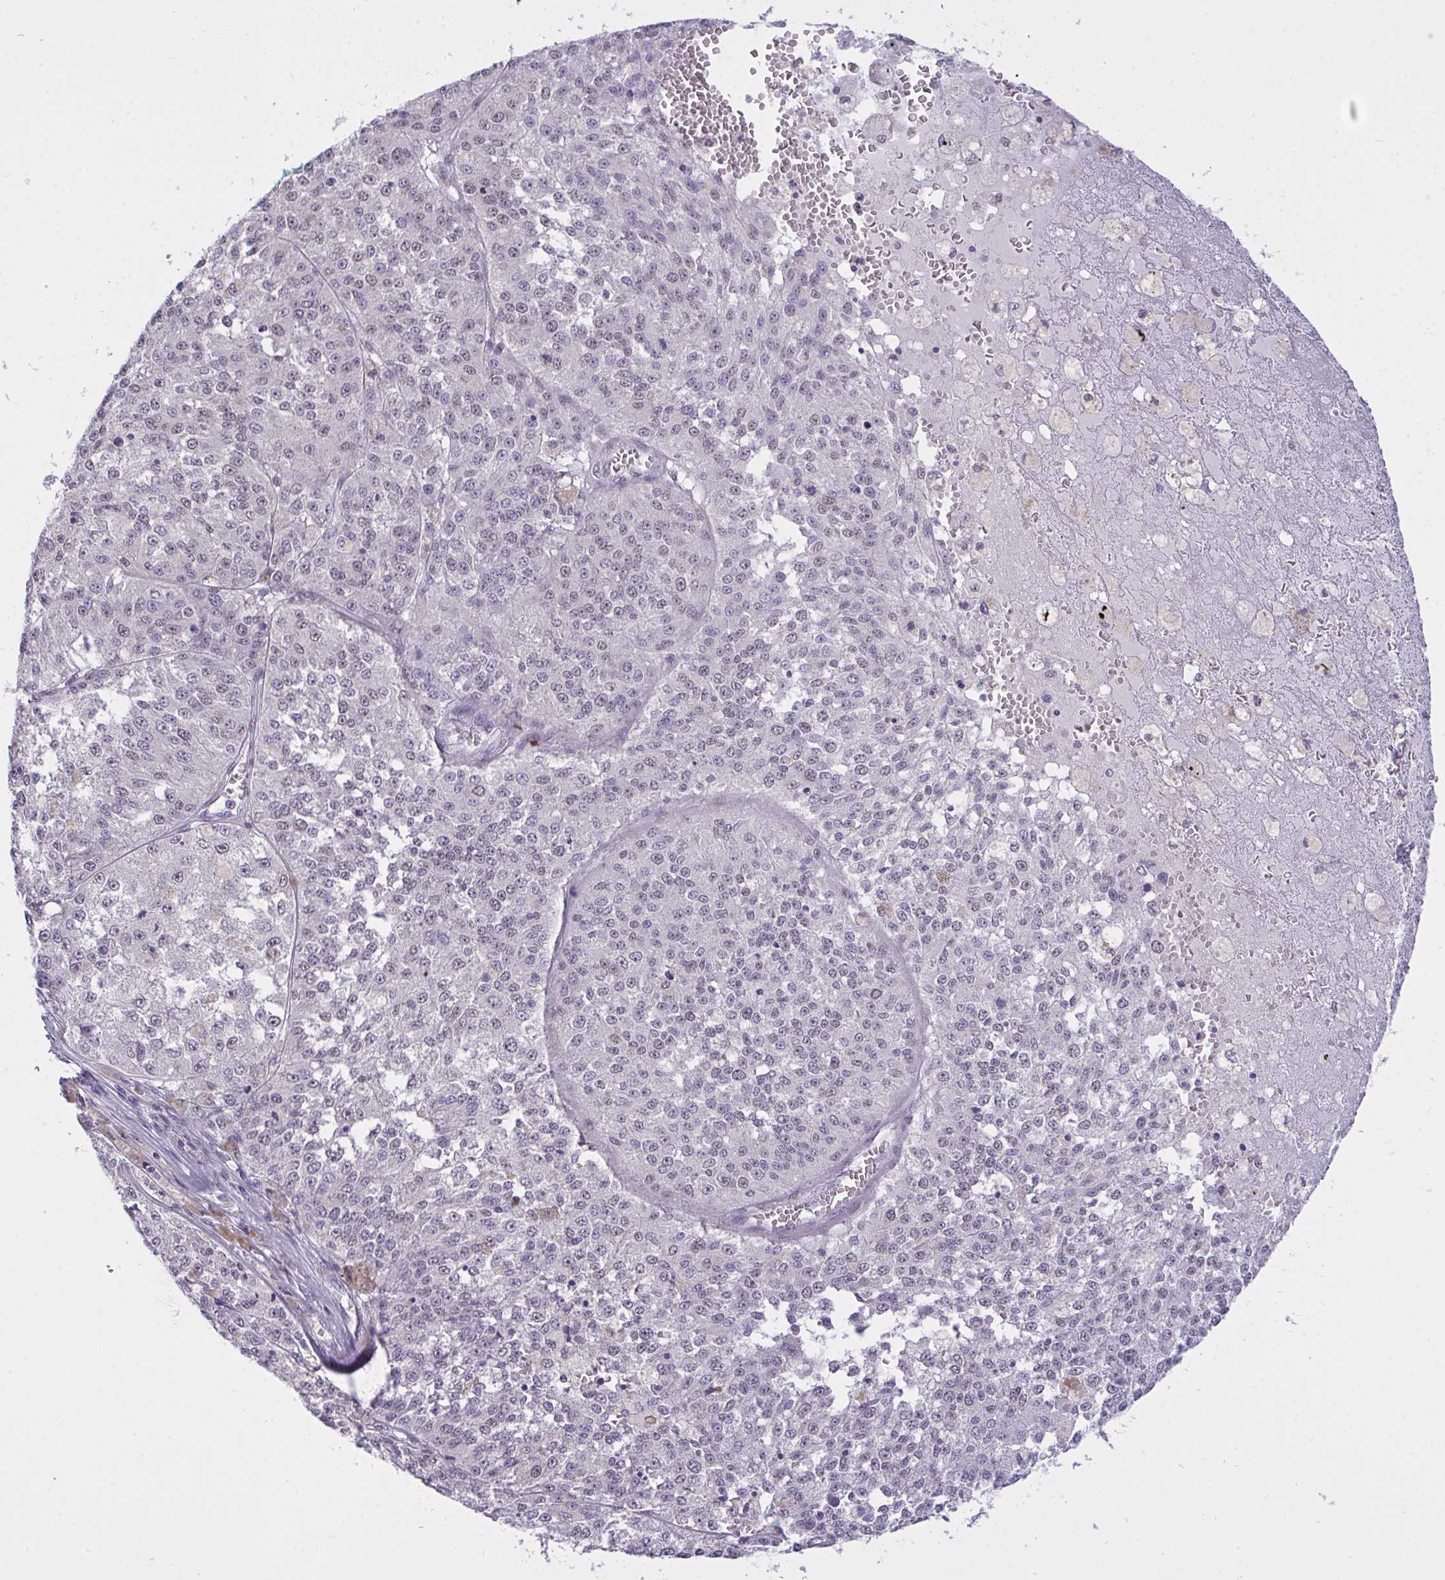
{"staining": {"intensity": "negative", "quantity": "none", "location": "none"}, "tissue": "melanoma", "cell_type": "Tumor cells", "image_type": "cancer", "snomed": [{"axis": "morphology", "description": "Malignant melanoma, Metastatic site"}, {"axis": "topography", "description": "Lymph node"}], "caption": "Malignant melanoma (metastatic site) was stained to show a protein in brown. There is no significant positivity in tumor cells.", "gene": "SEMA6B", "patient": {"sex": "female", "age": 64}}